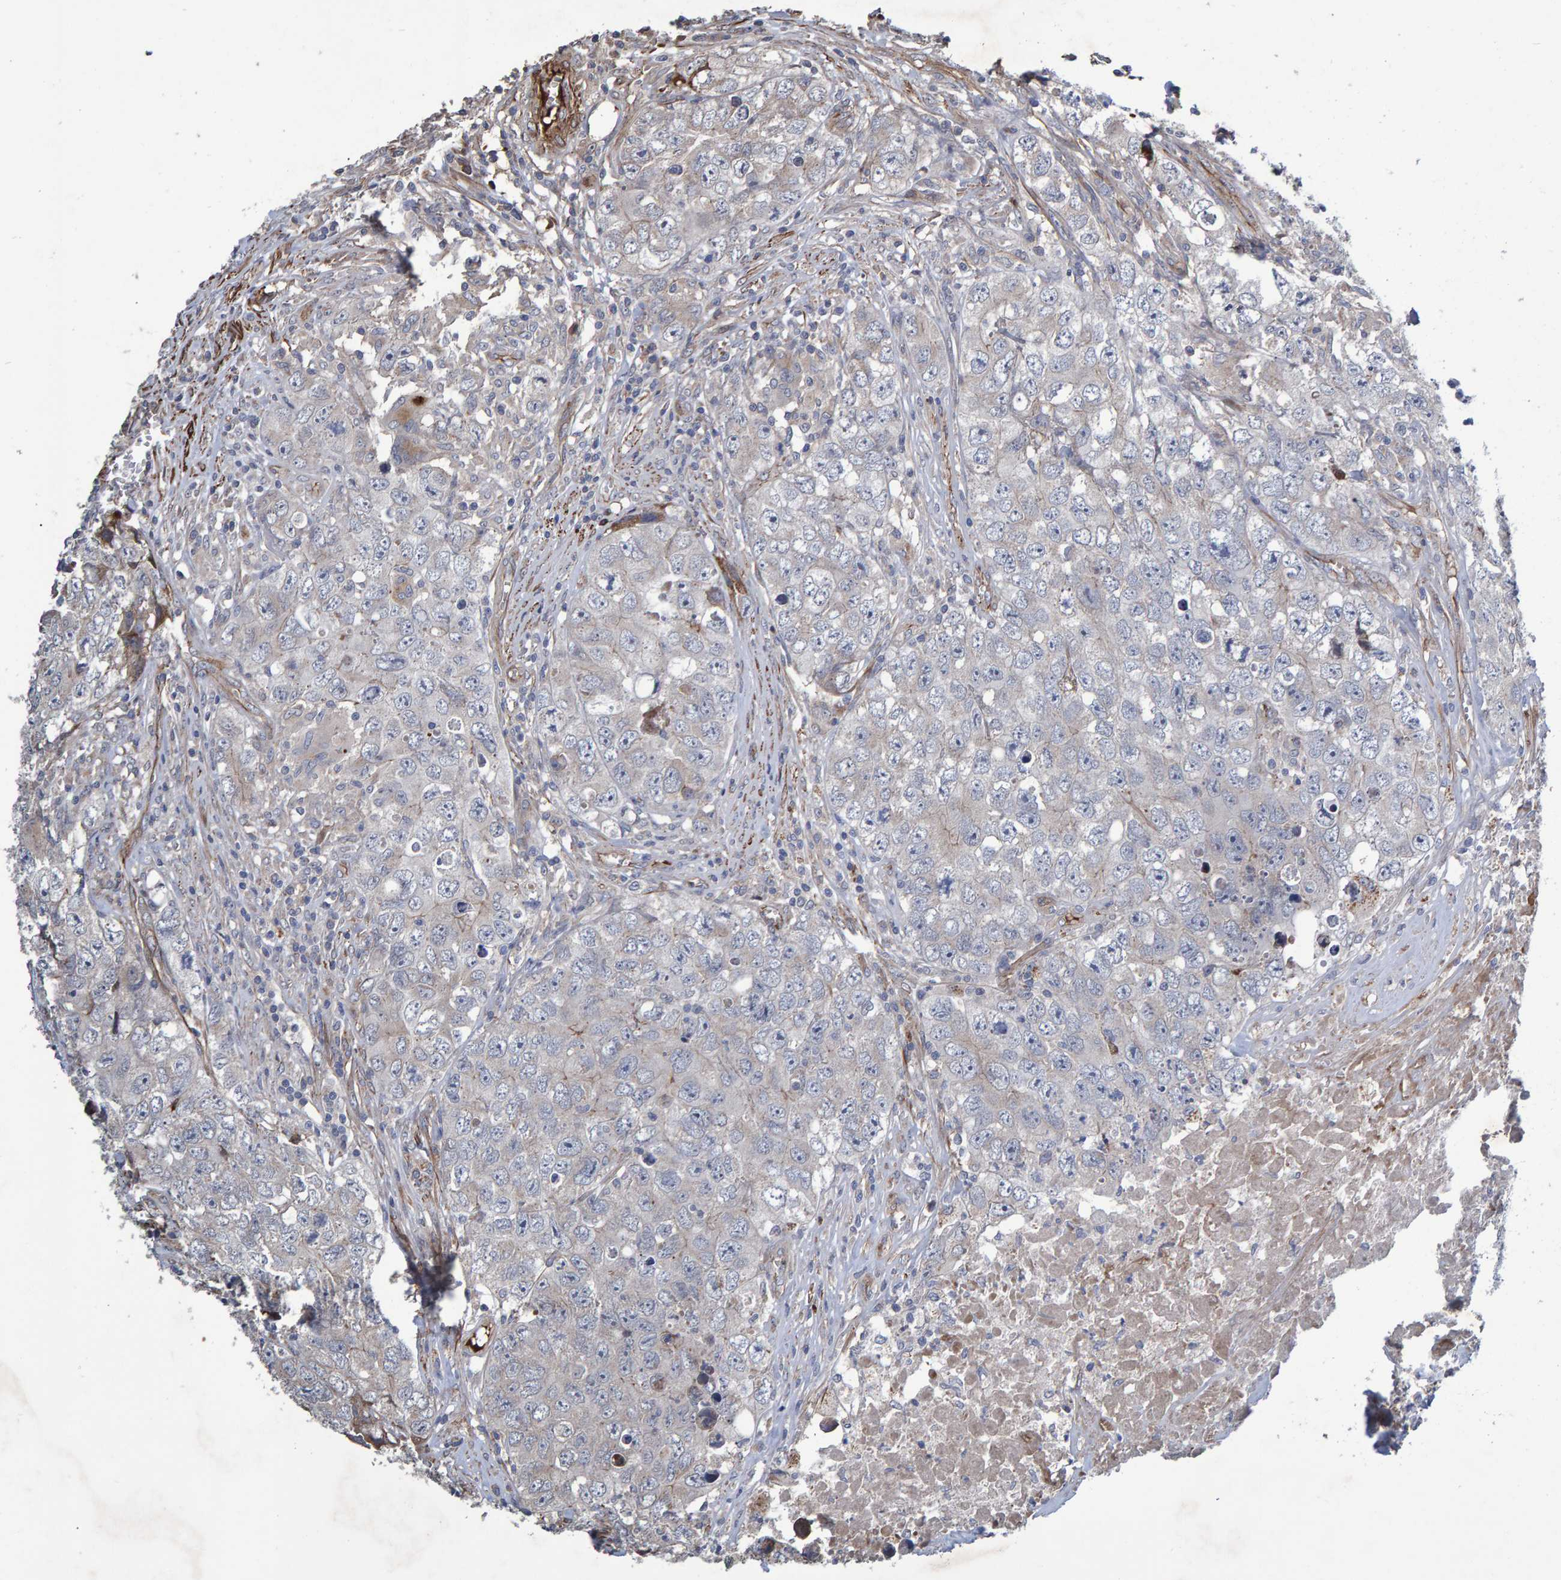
{"staining": {"intensity": "negative", "quantity": "none", "location": "none"}, "tissue": "testis cancer", "cell_type": "Tumor cells", "image_type": "cancer", "snomed": [{"axis": "morphology", "description": "Seminoma, NOS"}, {"axis": "morphology", "description": "Carcinoma, Embryonal, NOS"}, {"axis": "topography", "description": "Testis"}], "caption": "Human testis cancer (embryonal carcinoma) stained for a protein using immunohistochemistry (IHC) demonstrates no positivity in tumor cells.", "gene": "SLIT2", "patient": {"sex": "male", "age": 43}}